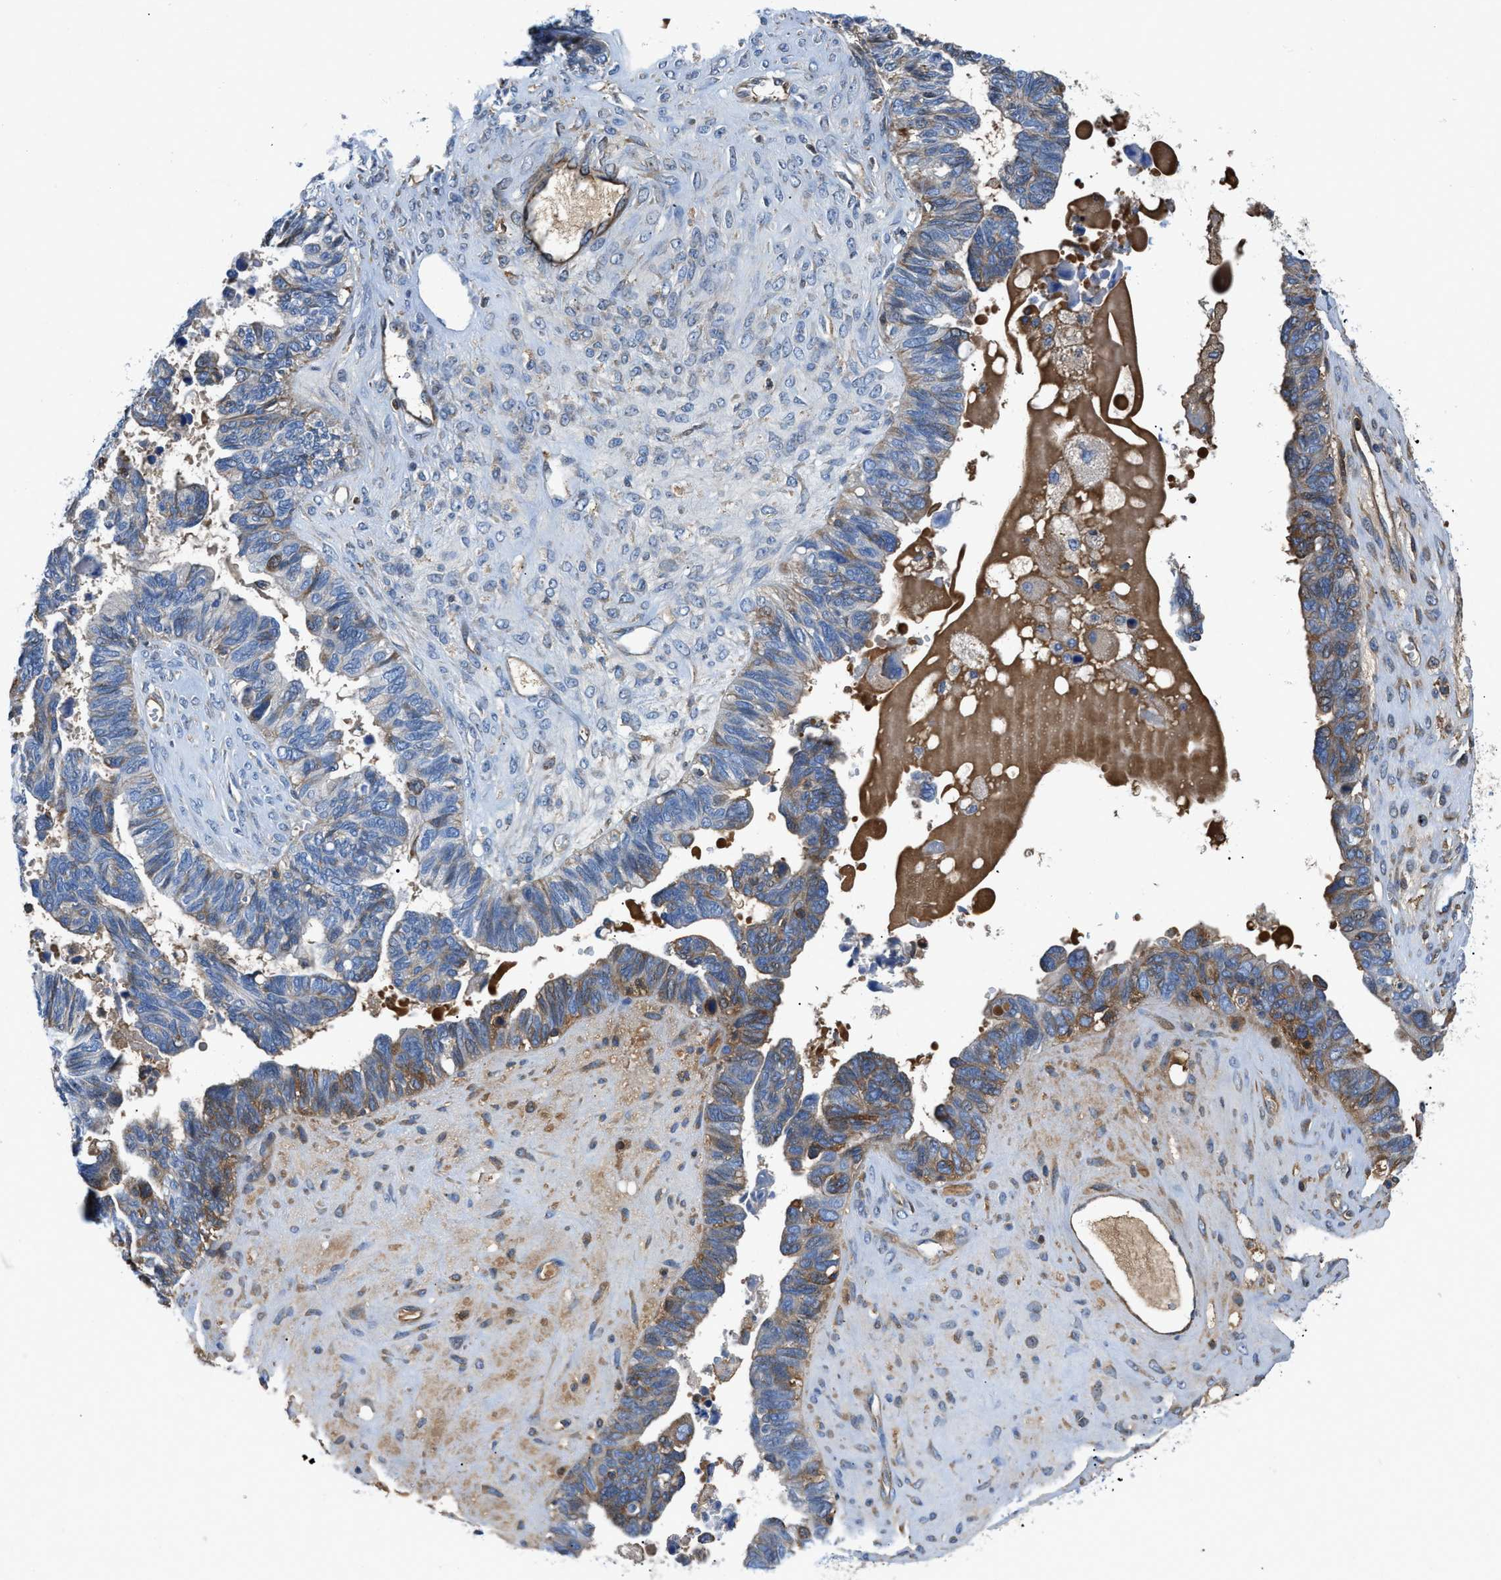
{"staining": {"intensity": "moderate", "quantity": "25%-75%", "location": "cytoplasmic/membranous"}, "tissue": "ovarian cancer", "cell_type": "Tumor cells", "image_type": "cancer", "snomed": [{"axis": "morphology", "description": "Cystadenocarcinoma, serous, NOS"}, {"axis": "topography", "description": "Ovary"}], "caption": "High-power microscopy captured an IHC image of serous cystadenocarcinoma (ovarian), revealing moderate cytoplasmic/membranous expression in approximately 25%-75% of tumor cells.", "gene": "ATP6V0D1", "patient": {"sex": "female", "age": 79}}